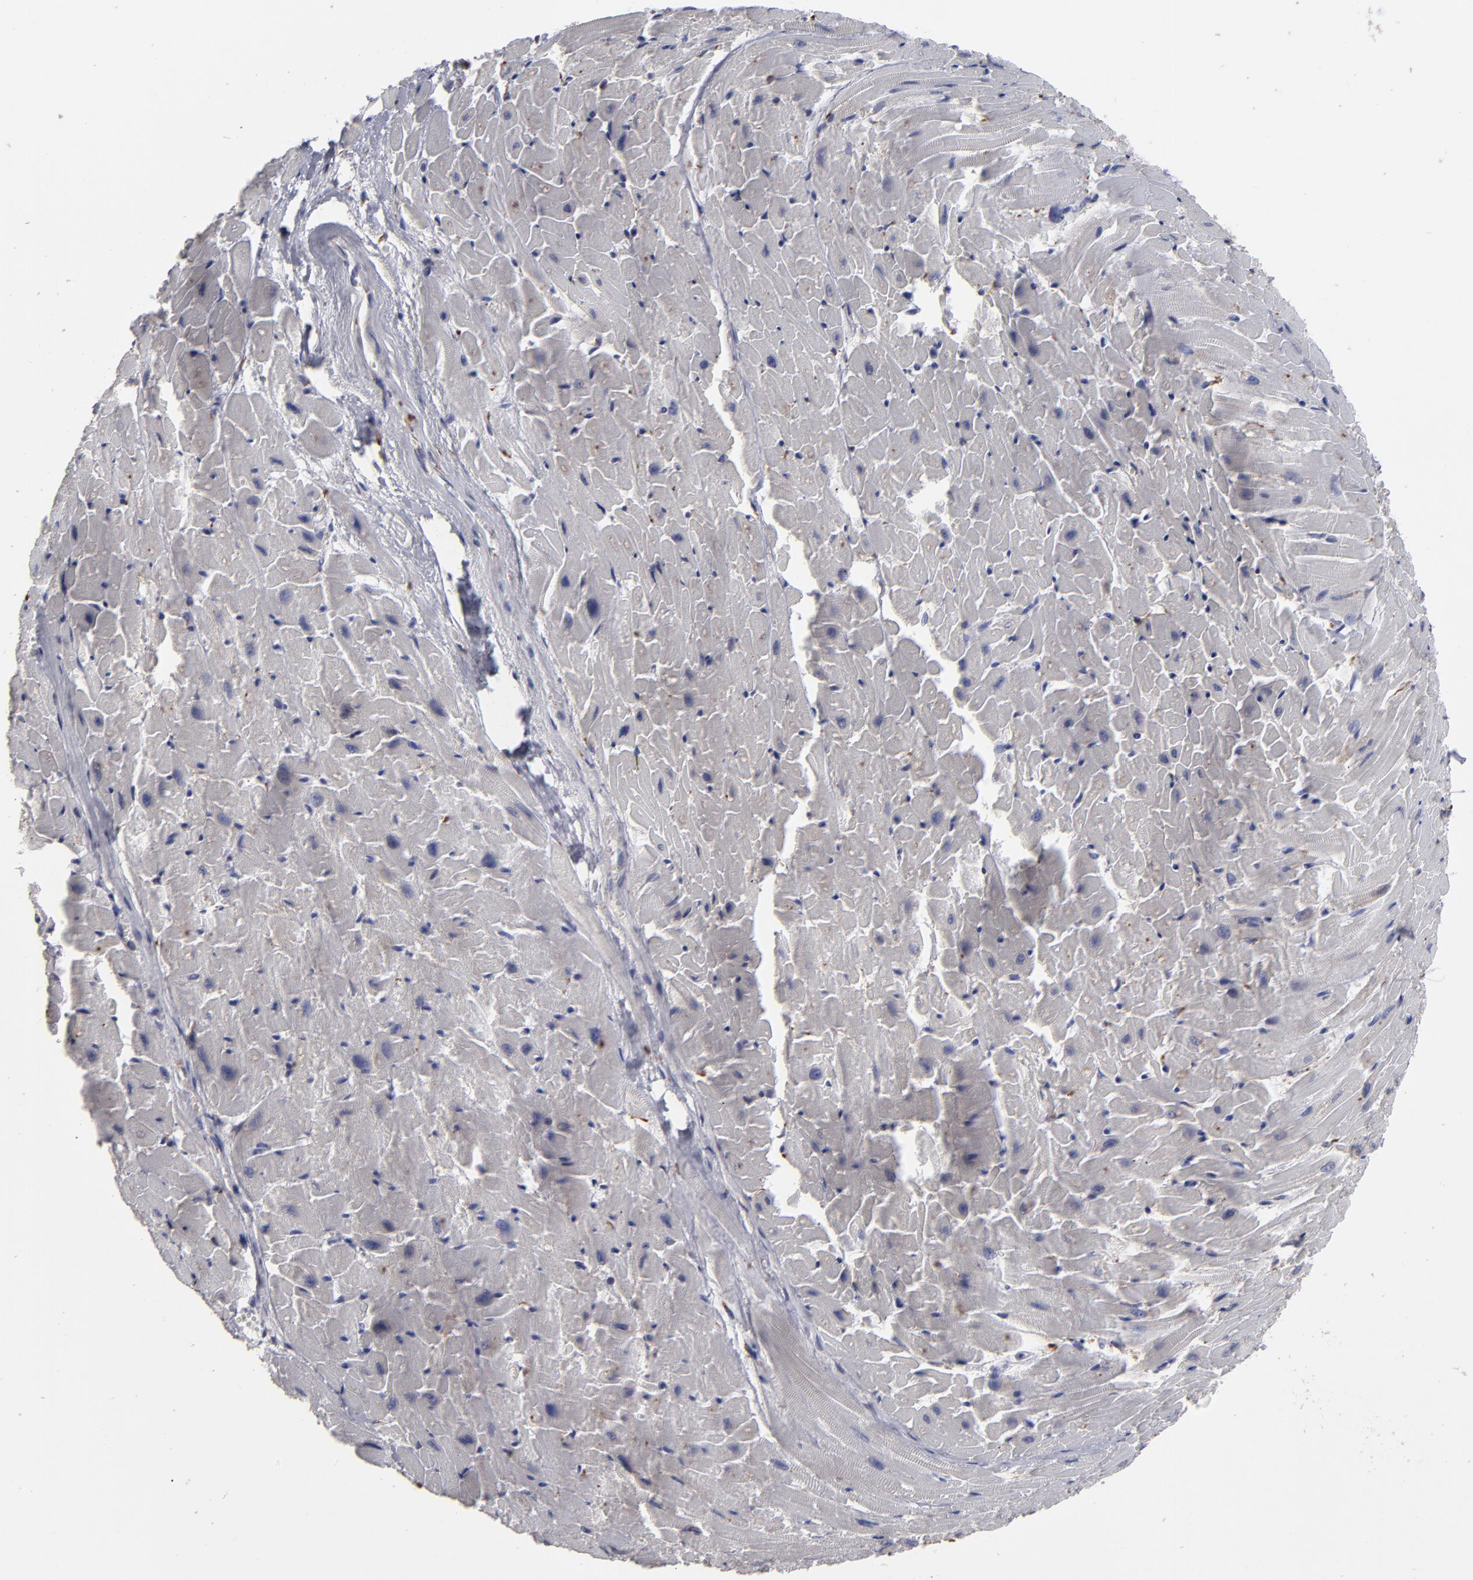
{"staining": {"intensity": "negative", "quantity": "none", "location": "none"}, "tissue": "heart muscle", "cell_type": "Cardiomyocytes", "image_type": "normal", "snomed": [{"axis": "morphology", "description": "Normal tissue, NOS"}, {"axis": "topography", "description": "Heart"}], "caption": "IHC of unremarkable human heart muscle exhibits no expression in cardiomyocytes. (DAB (3,3'-diaminobenzidine) immunohistochemistry (IHC) with hematoxylin counter stain).", "gene": "SND1", "patient": {"sex": "female", "age": 19}}